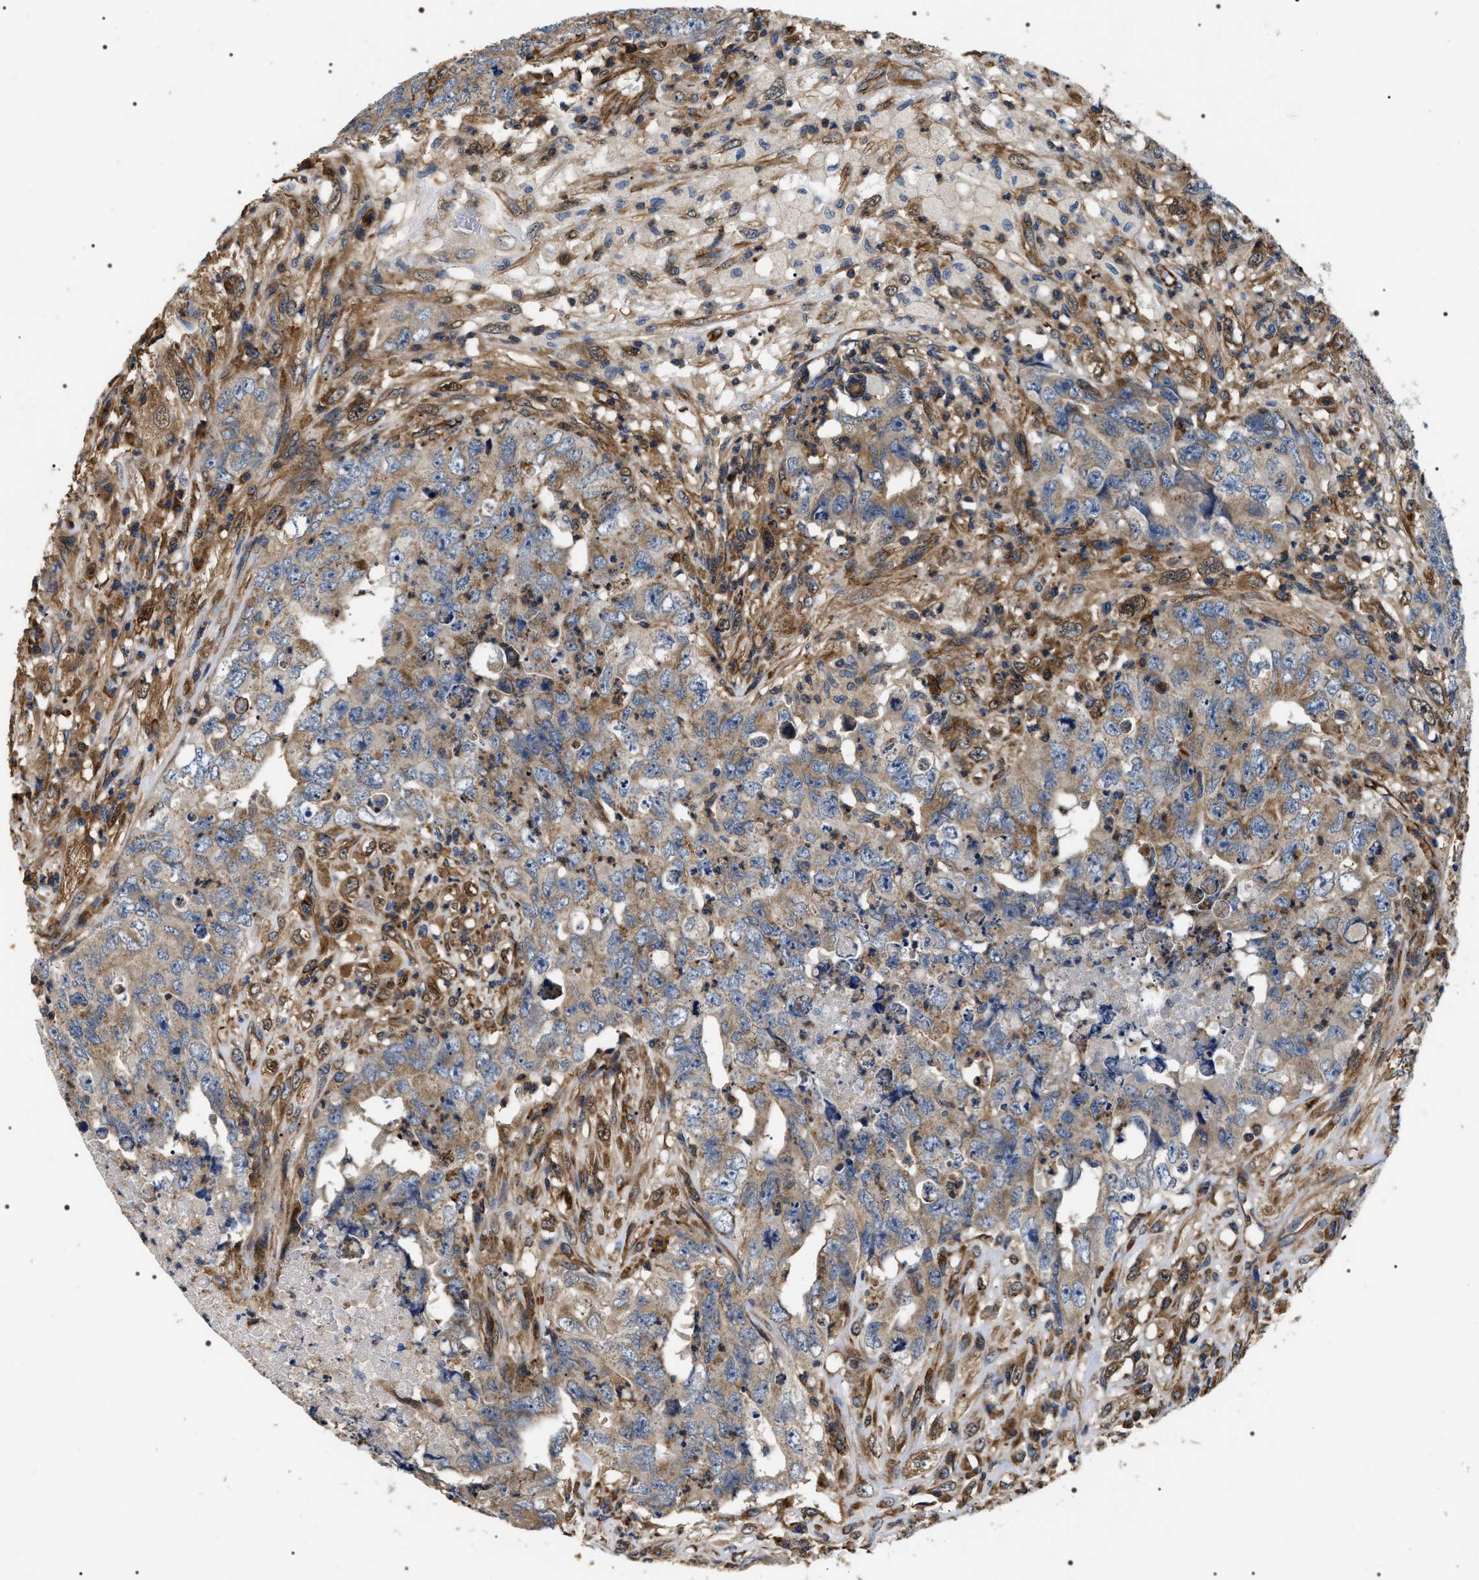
{"staining": {"intensity": "moderate", "quantity": "25%-75%", "location": "cytoplasmic/membranous"}, "tissue": "testis cancer", "cell_type": "Tumor cells", "image_type": "cancer", "snomed": [{"axis": "morphology", "description": "Carcinoma, Embryonal, NOS"}, {"axis": "topography", "description": "Testis"}], "caption": "A medium amount of moderate cytoplasmic/membranous expression is identified in approximately 25%-75% of tumor cells in embryonal carcinoma (testis) tissue. (Stains: DAB in brown, nuclei in blue, Microscopy: brightfield microscopy at high magnification).", "gene": "ZC3HAV1L", "patient": {"sex": "male", "age": 32}}